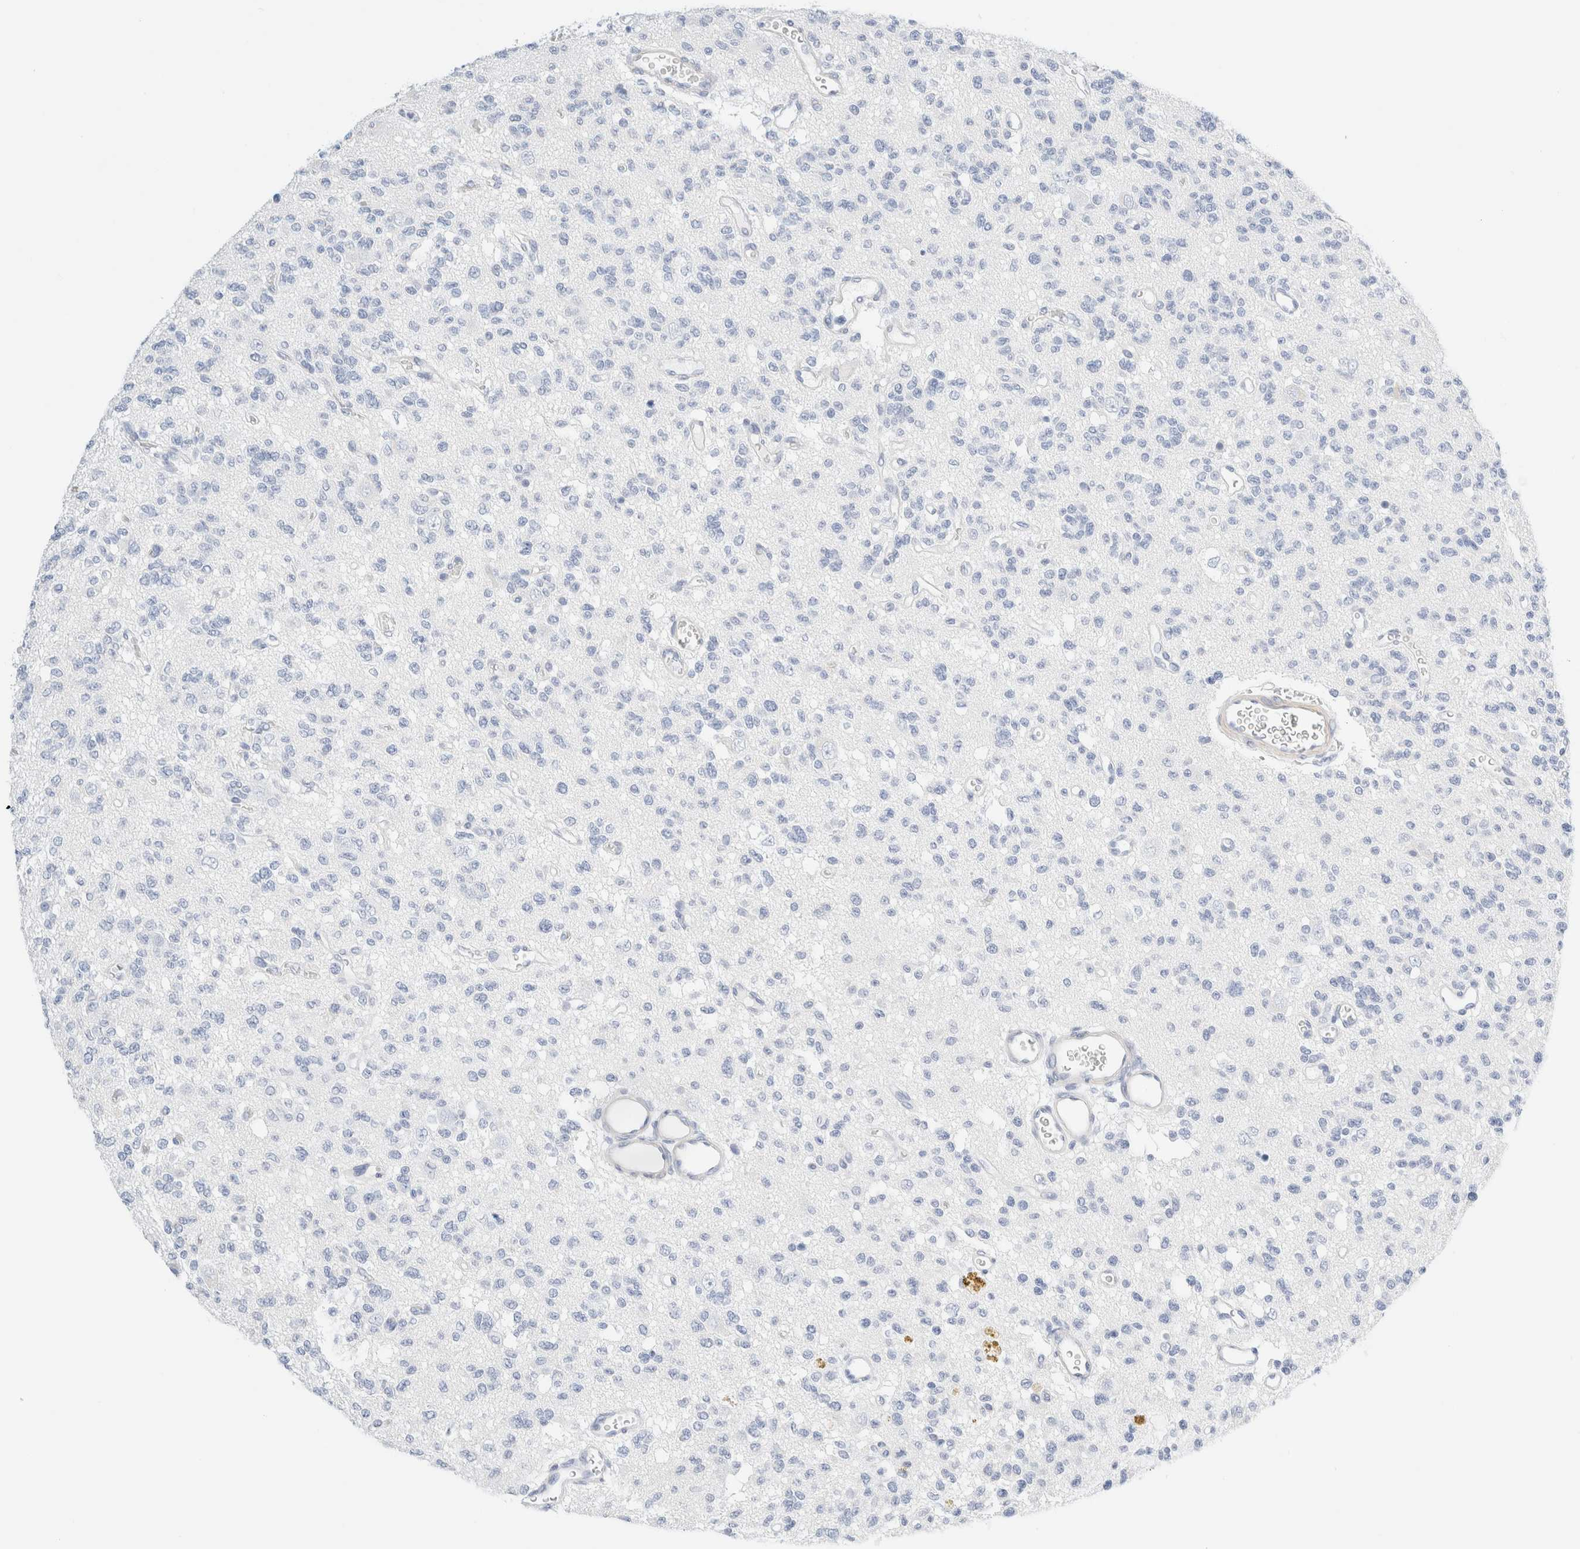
{"staining": {"intensity": "negative", "quantity": "none", "location": "none"}, "tissue": "glioma", "cell_type": "Tumor cells", "image_type": "cancer", "snomed": [{"axis": "morphology", "description": "Glioma, malignant, Low grade"}, {"axis": "topography", "description": "Brain"}], "caption": "DAB (3,3'-diaminobenzidine) immunohistochemical staining of human glioma displays no significant expression in tumor cells.", "gene": "DPYS", "patient": {"sex": "male", "age": 38}}